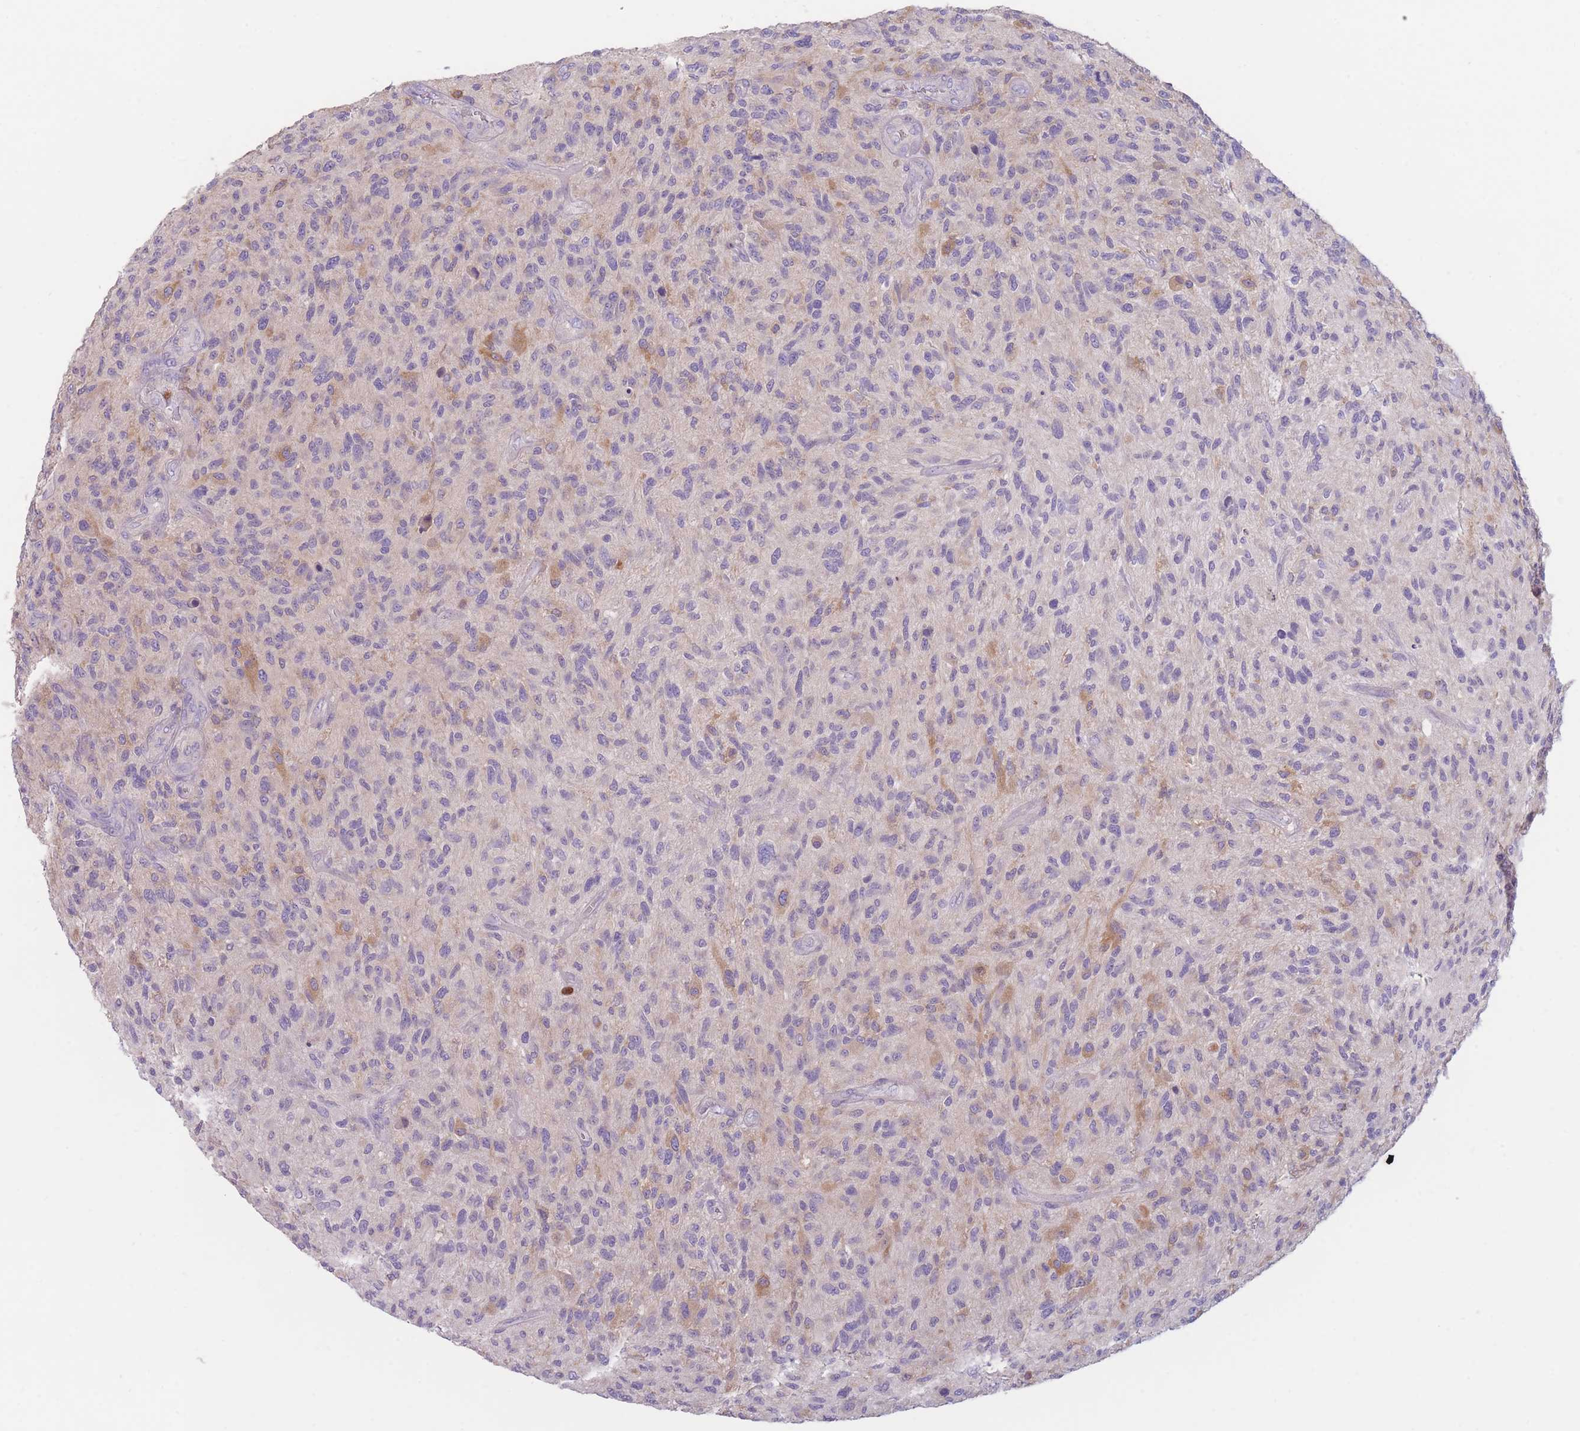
{"staining": {"intensity": "weak", "quantity": "<25%", "location": "cytoplasmic/membranous"}, "tissue": "glioma", "cell_type": "Tumor cells", "image_type": "cancer", "snomed": [{"axis": "morphology", "description": "Glioma, malignant, High grade"}, {"axis": "topography", "description": "Brain"}], "caption": "This is a photomicrograph of immunohistochemistry staining of glioma, which shows no staining in tumor cells. The staining was performed using DAB to visualize the protein expression in brown, while the nuclei were stained in blue with hematoxylin (Magnification: 20x).", "gene": "ST3GAL4", "patient": {"sex": "male", "age": 47}}